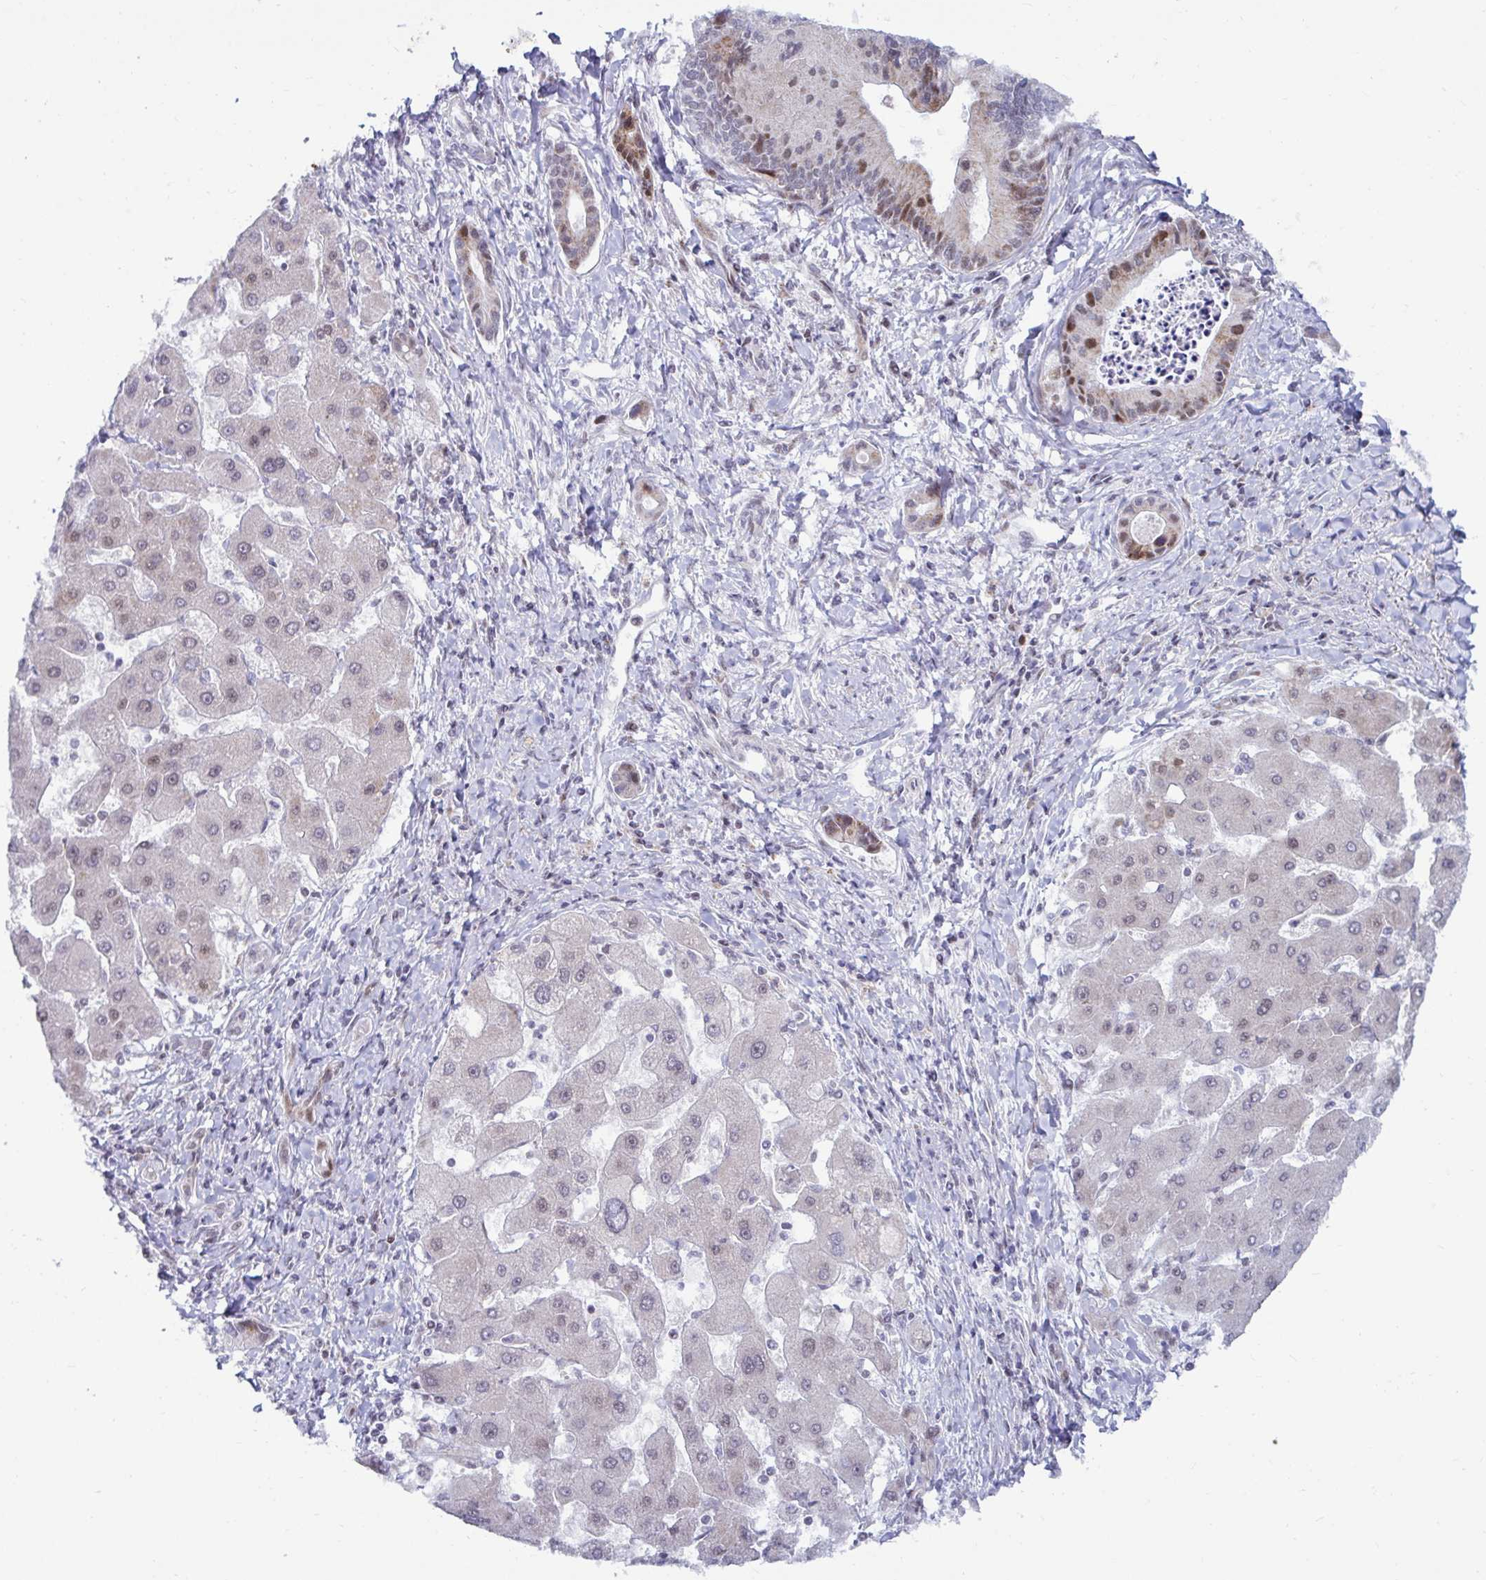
{"staining": {"intensity": "moderate", "quantity": "<25%", "location": "nuclear"}, "tissue": "liver cancer", "cell_type": "Tumor cells", "image_type": "cancer", "snomed": [{"axis": "morphology", "description": "Cholangiocarcinoma"}, {"axis": "topography", "description": "Liver"}], "caption": "A high-resolution image shows immunohistochemistry staining of liver cancer, which reveals moderate nuclear expression in about <25% of tumor cells.", "gene": "DZIP1", "patient": {"sex": "male", "age": 66}}